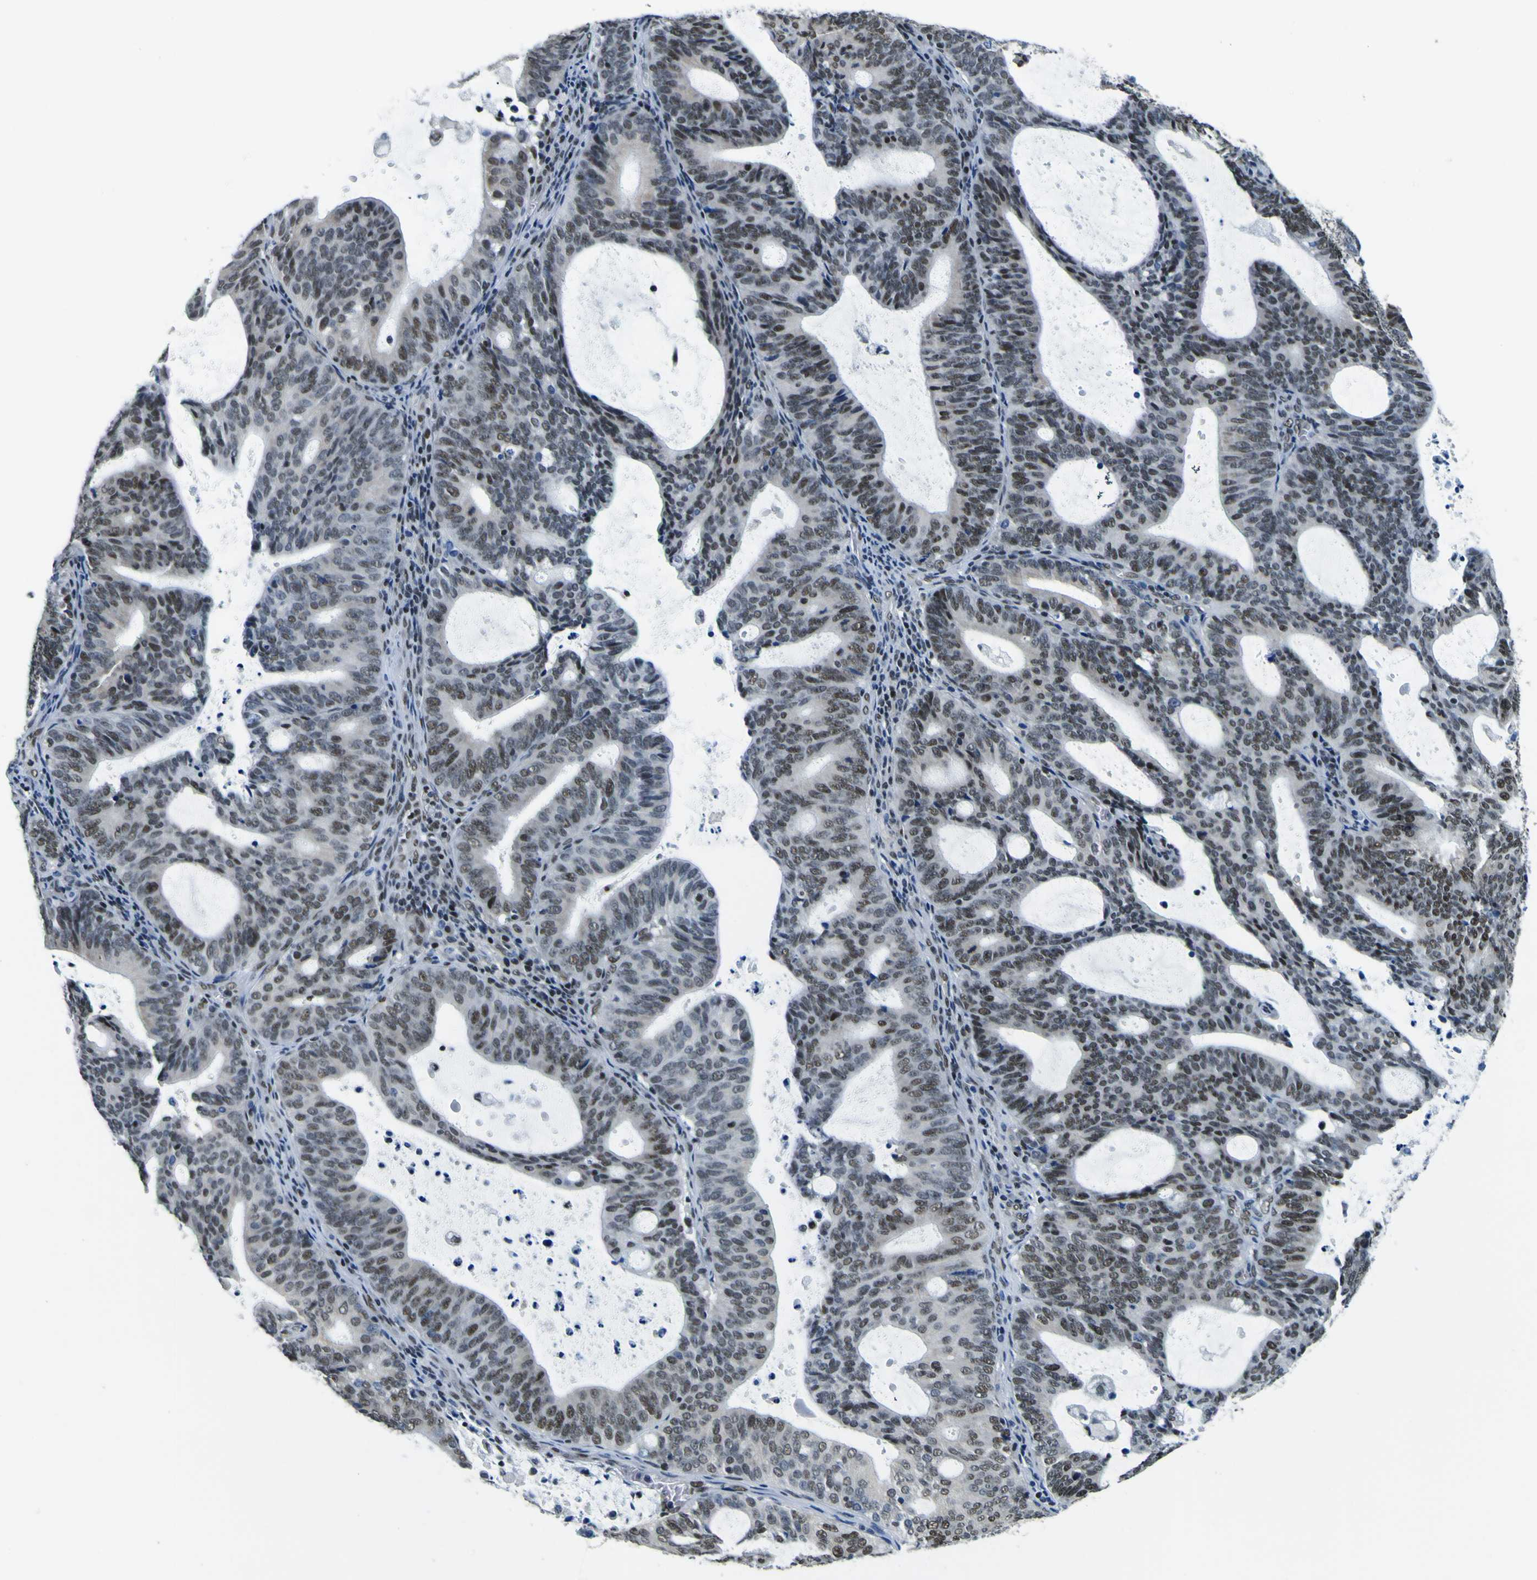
{"staining": {"intensity": "moderate", "quantity": ">75%", "location": "nuclear"}, "tissue": "endometrial cancer", "cell_type": "Tumor cells", "image_type": "cancer", "snomed": [{"axis": "morphology", "description": "Adenocarcinoma, NOS"}, {"axis": "topography", "description": "Uterus"}], "caption": "This histopathology image demonstrates immunohistochemistry staining of human endometrial adenocarcinoma, with medium moderate nuclear positivity in approximately >75% of tumor cells.", "gene": "SP1", "patient": {"sex": "female", "age": 83}}